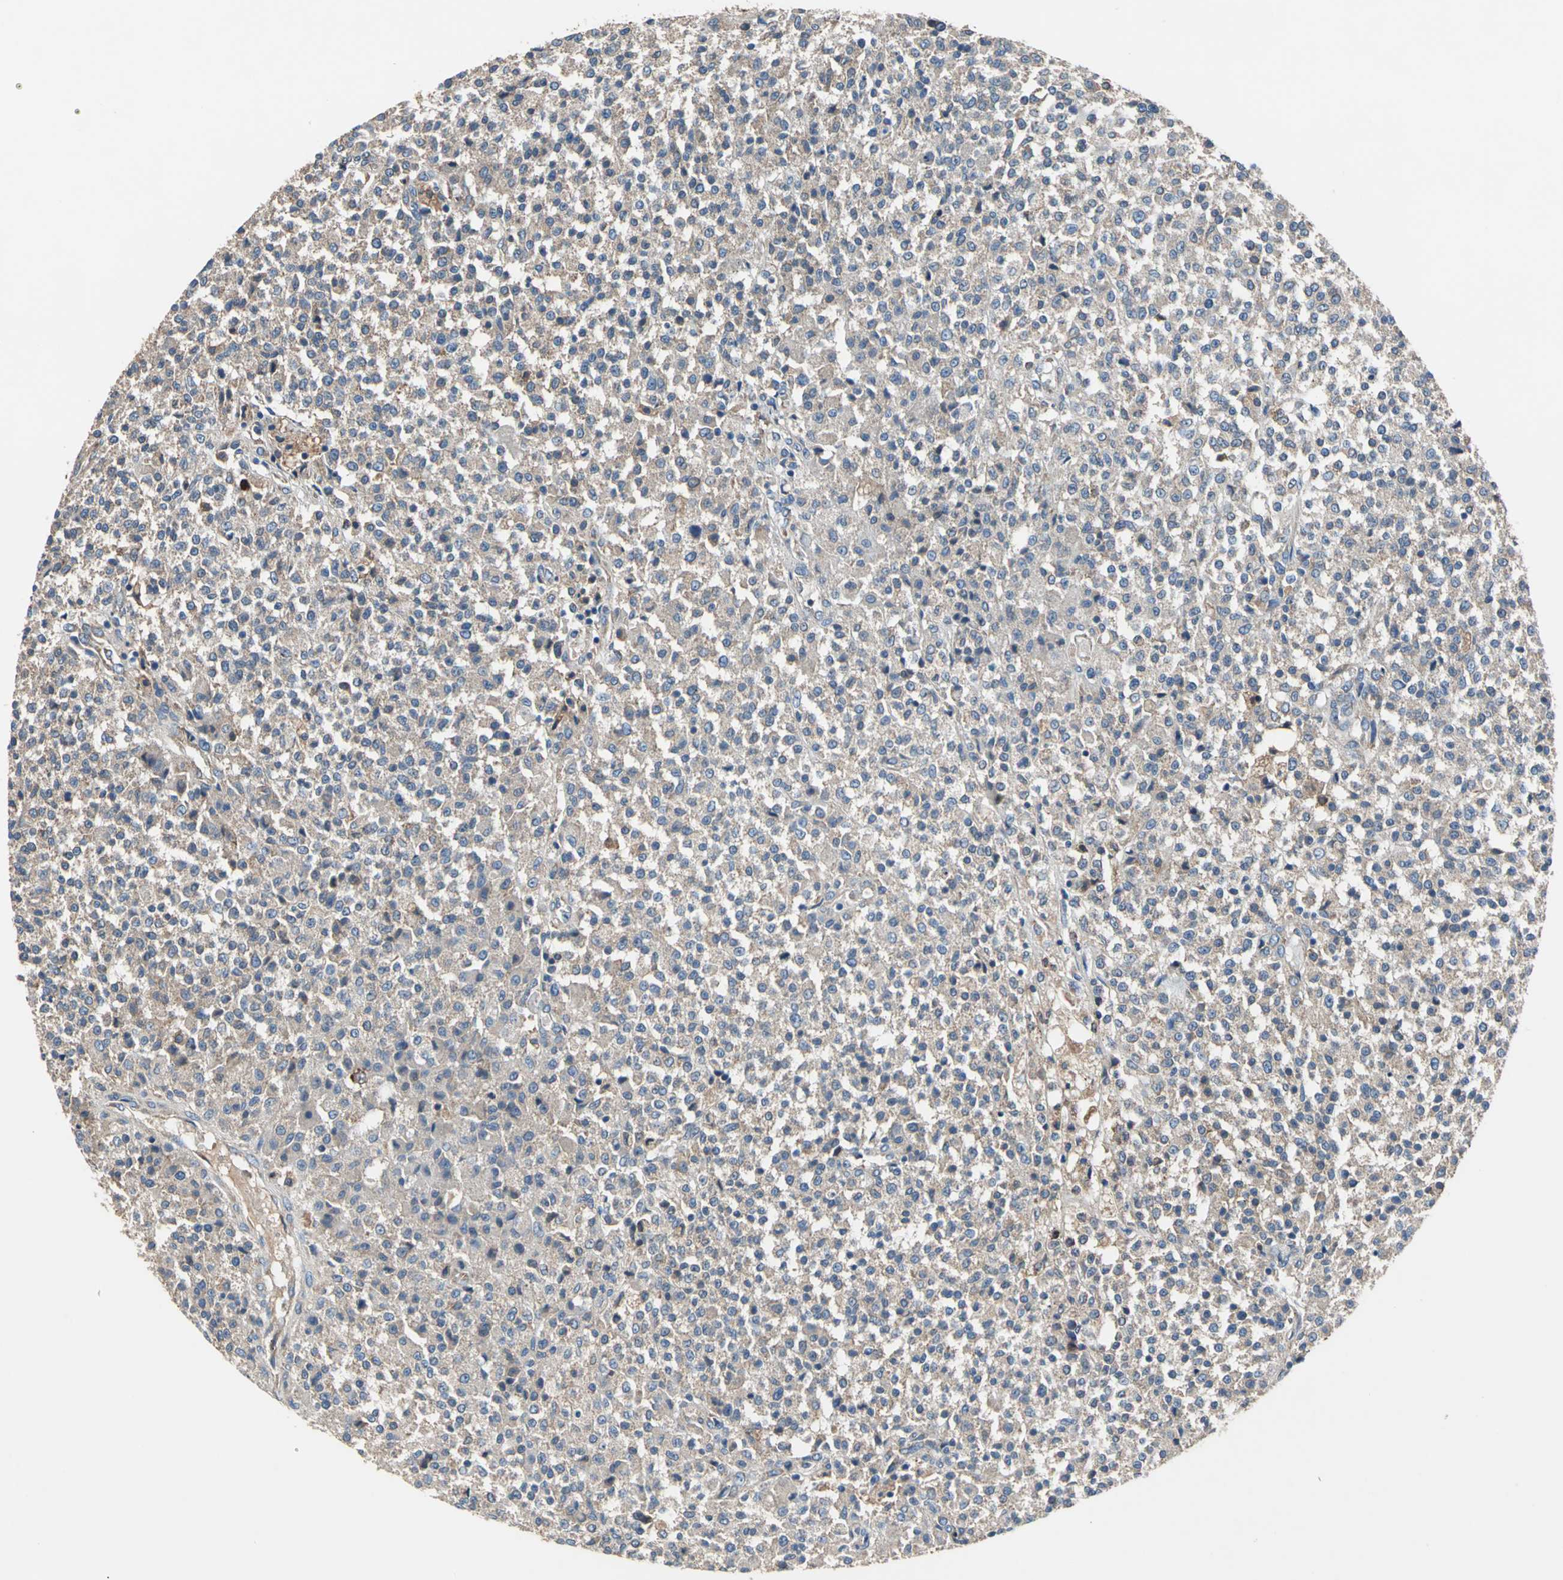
{"staining": {"intensity": "weak", "quantity": ">75%", "location": "cytoplasmic/membranous"}, "tissue": "testis cancer", "cell_type": "Tumor cells", "image_type": "cancer", "snomed": [{"axis": "morphology", "description": "Seminoma, NOS"}, {"axis": "topography", "description": "Testis"}], "caption": "Protein staining exhibits weak cytoplasmic/membranous expression in about >75% of tumor cells in testis cancer (seminoma).", "gene": "HEPH", "patient": {"sex": "male", "age": 59}}